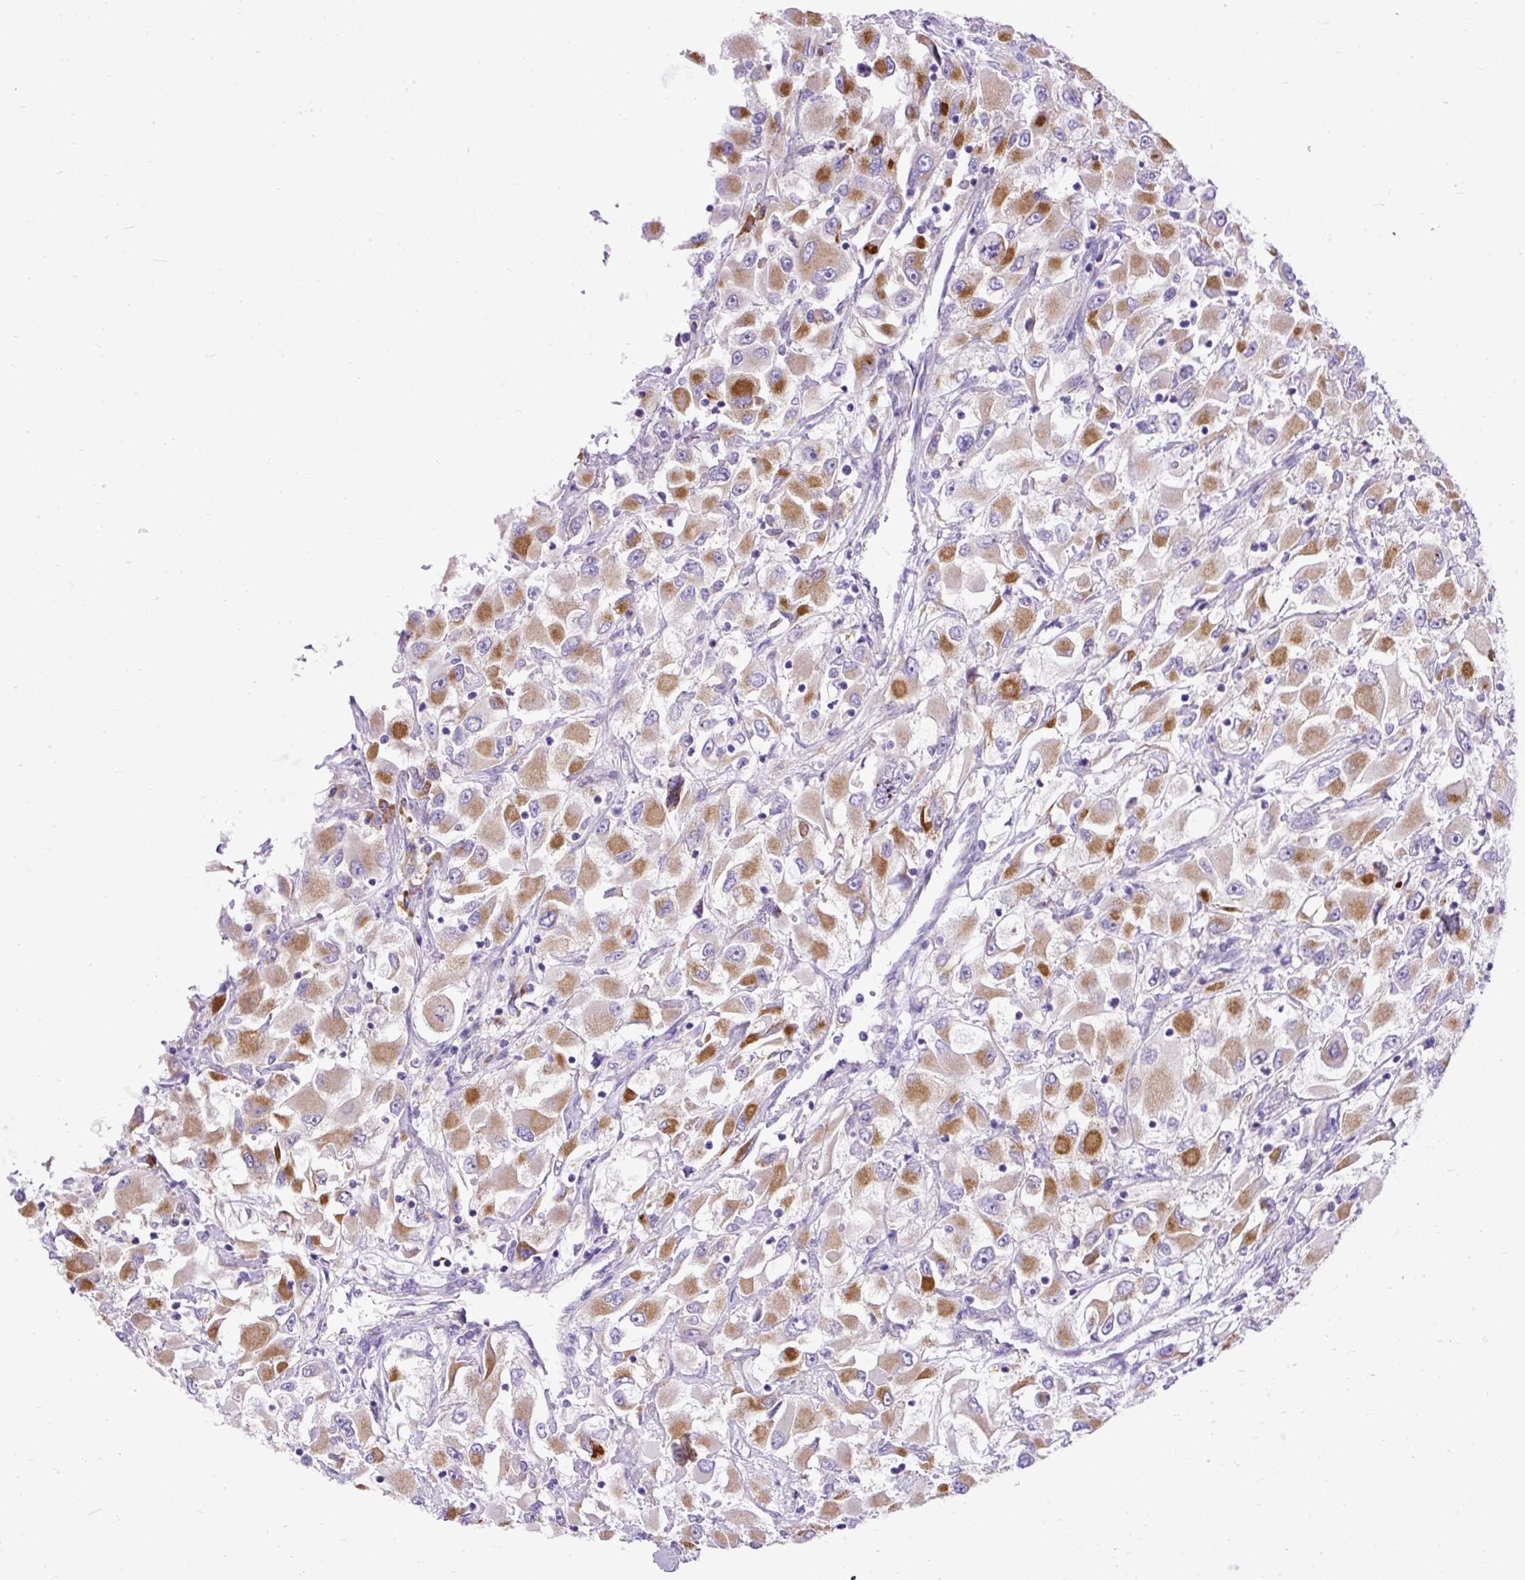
{"staining": {"intensity": "moderate", "quantity": ">75%", "location": "cytoplasmic/membranous"}, "tissue": "renal cancer", "cell_type": "Tumor cells", "image_type": "cancer", "snomed": [{"axis": "morphology", "description": "Adenocarcinoma, NOS"}, {"axis": "topography", "description": "Kidney"}], "caption": "Human renal cancer (adenocarcinoma) stained with a brown dye demonstrates moderate cytoplasmic/membranous positive expression in about >75% of tumor cells.", "gene": "SYBU", "patient": {"sex": "female", "age": 52}}